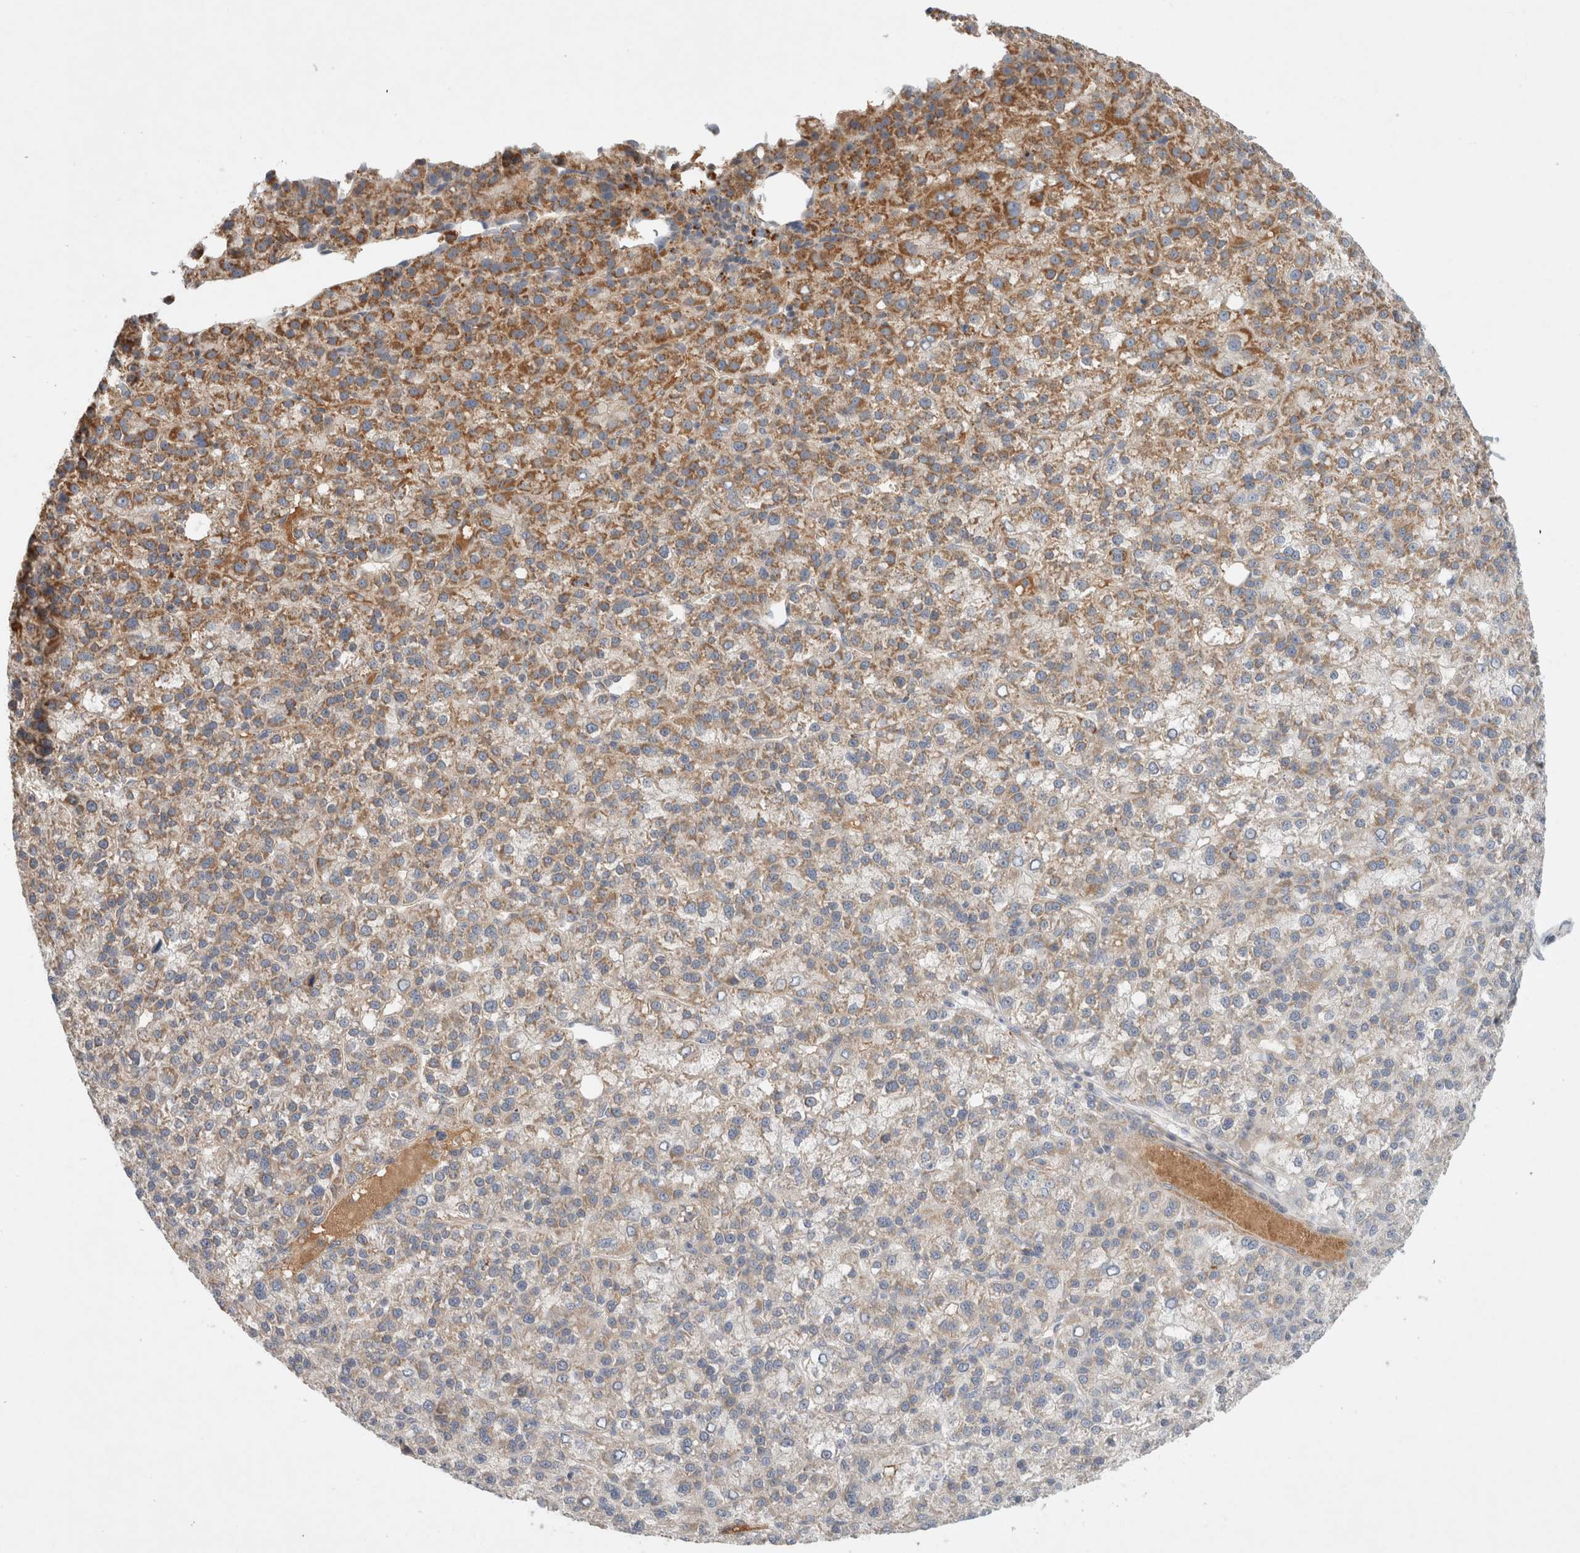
{"staining": {"intensity": "moderate", "quantity": "25%-75%", "location": "cytoplasmic/membranous"}, "tissue": "liver cancer", "cell_type": "Tumor cells", "image_type": "cancer", "snomed": [{"axis": "morphology", "description": "Carcinoma, Hepatocellular, NOS"}, {"axis": "topography", "description": "Liver"}], "caption": "A photomicrograph of human liver hepatocellular carcinoma stained for a protein demonstrates moderate cytoplasmic/membranous brown staining in tumor cells.", "gene": "MRPS28", "patient": {"sex": "female", "age": 58}}